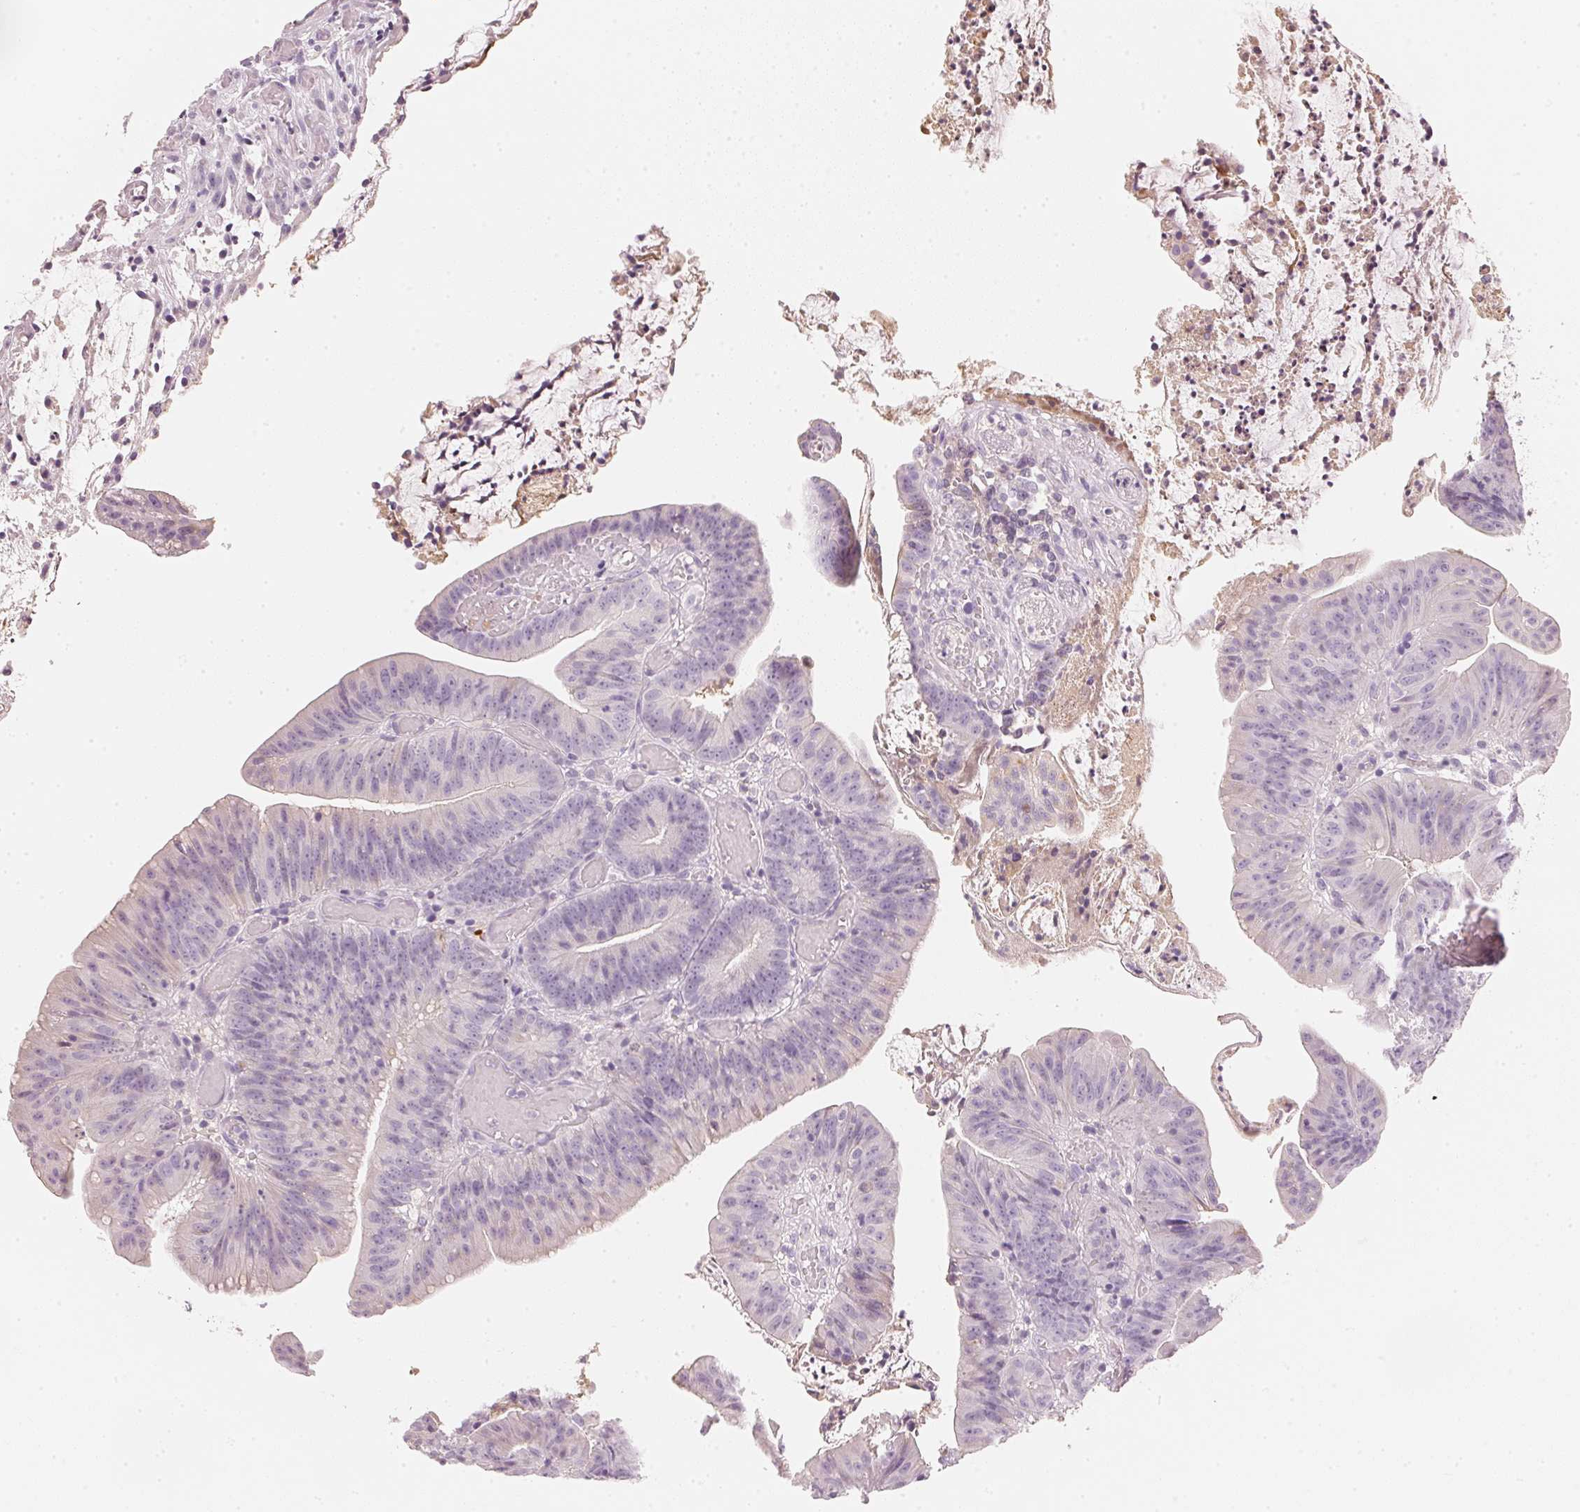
{"staining": {"intensity": "negative", "quantity": "none", "location": "none"}, "tissue": "colorectal cancer", "cell_type": "Tumor cells", "image_type": "cancer", "snomed": [{"axis": "morphology", "description": "Adenocarcinoma, NOS"}, {"axis": "topography", "description": "Colon"}], "caption": "Immunohistochemistry histopathology image of adenocarcinoma (colorectal) stained for a protein (brown), which reveals no positivity in tumor cells.", "gene": "RMDN2", "patient": {"sex": "female", "age": 78}}